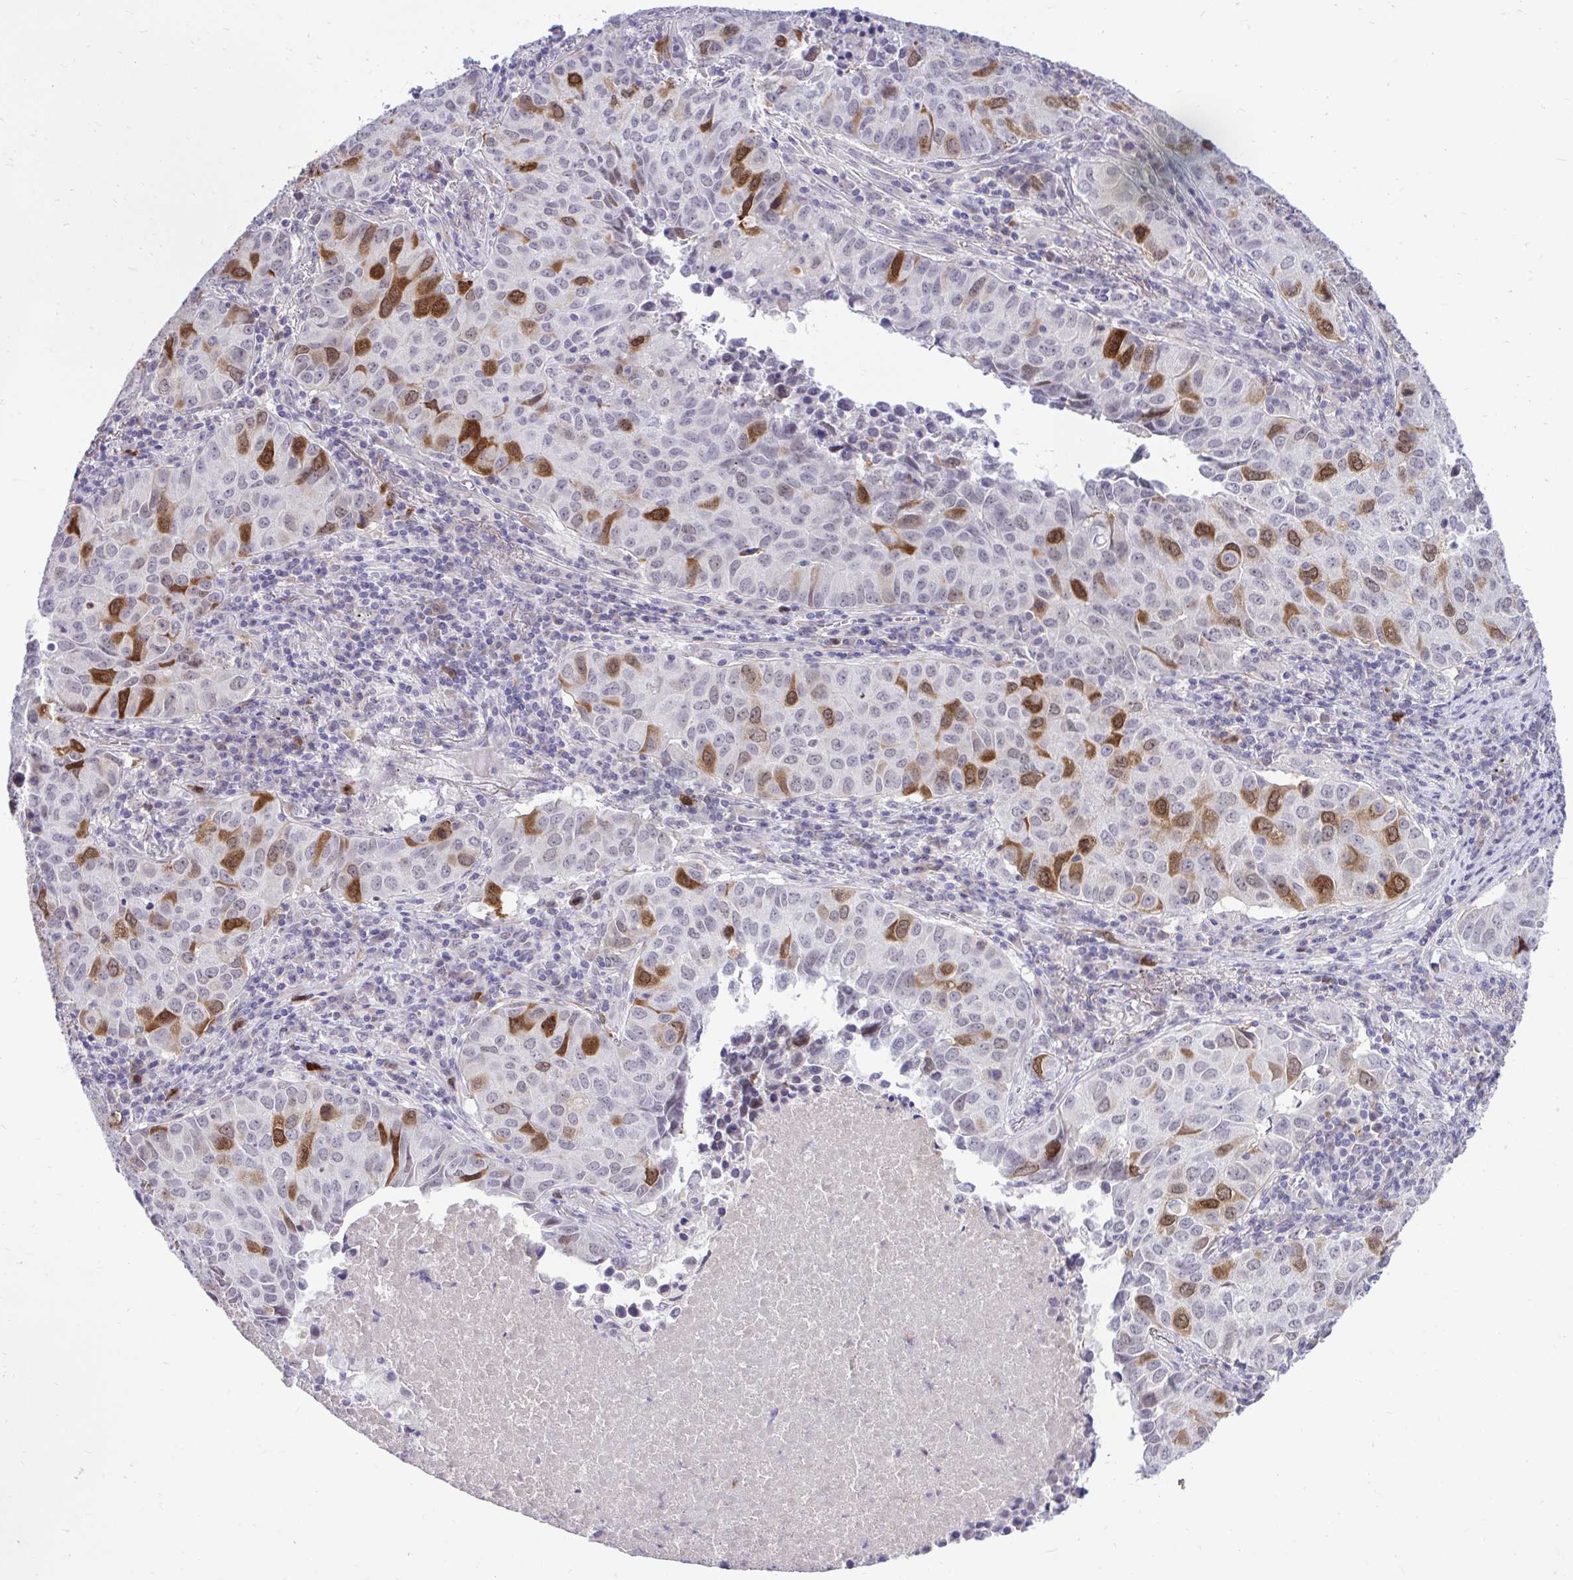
{"staining": {"intensity": "strong", "quantity": "<25%", "location": "cytoplasmic/membranous,nuclear"}, "tissue": "lung cancer", "cell_type": "Tumor cells", "image_type": "cancer", "snomed": [{"axis": "morphology", "description": "Adenocarcinoma, NOS"}, {"axis": "topography", "description": "Lung"}], "caption": "Tumor cells show strong cytoplasmic/membranous and nuclear staining in about <25% of cells in lung cancer (adenocarcinoma). Nuclei are stained in blue.", "gene": "CDC20", "patient": {"sex": "female", "age": 50}}